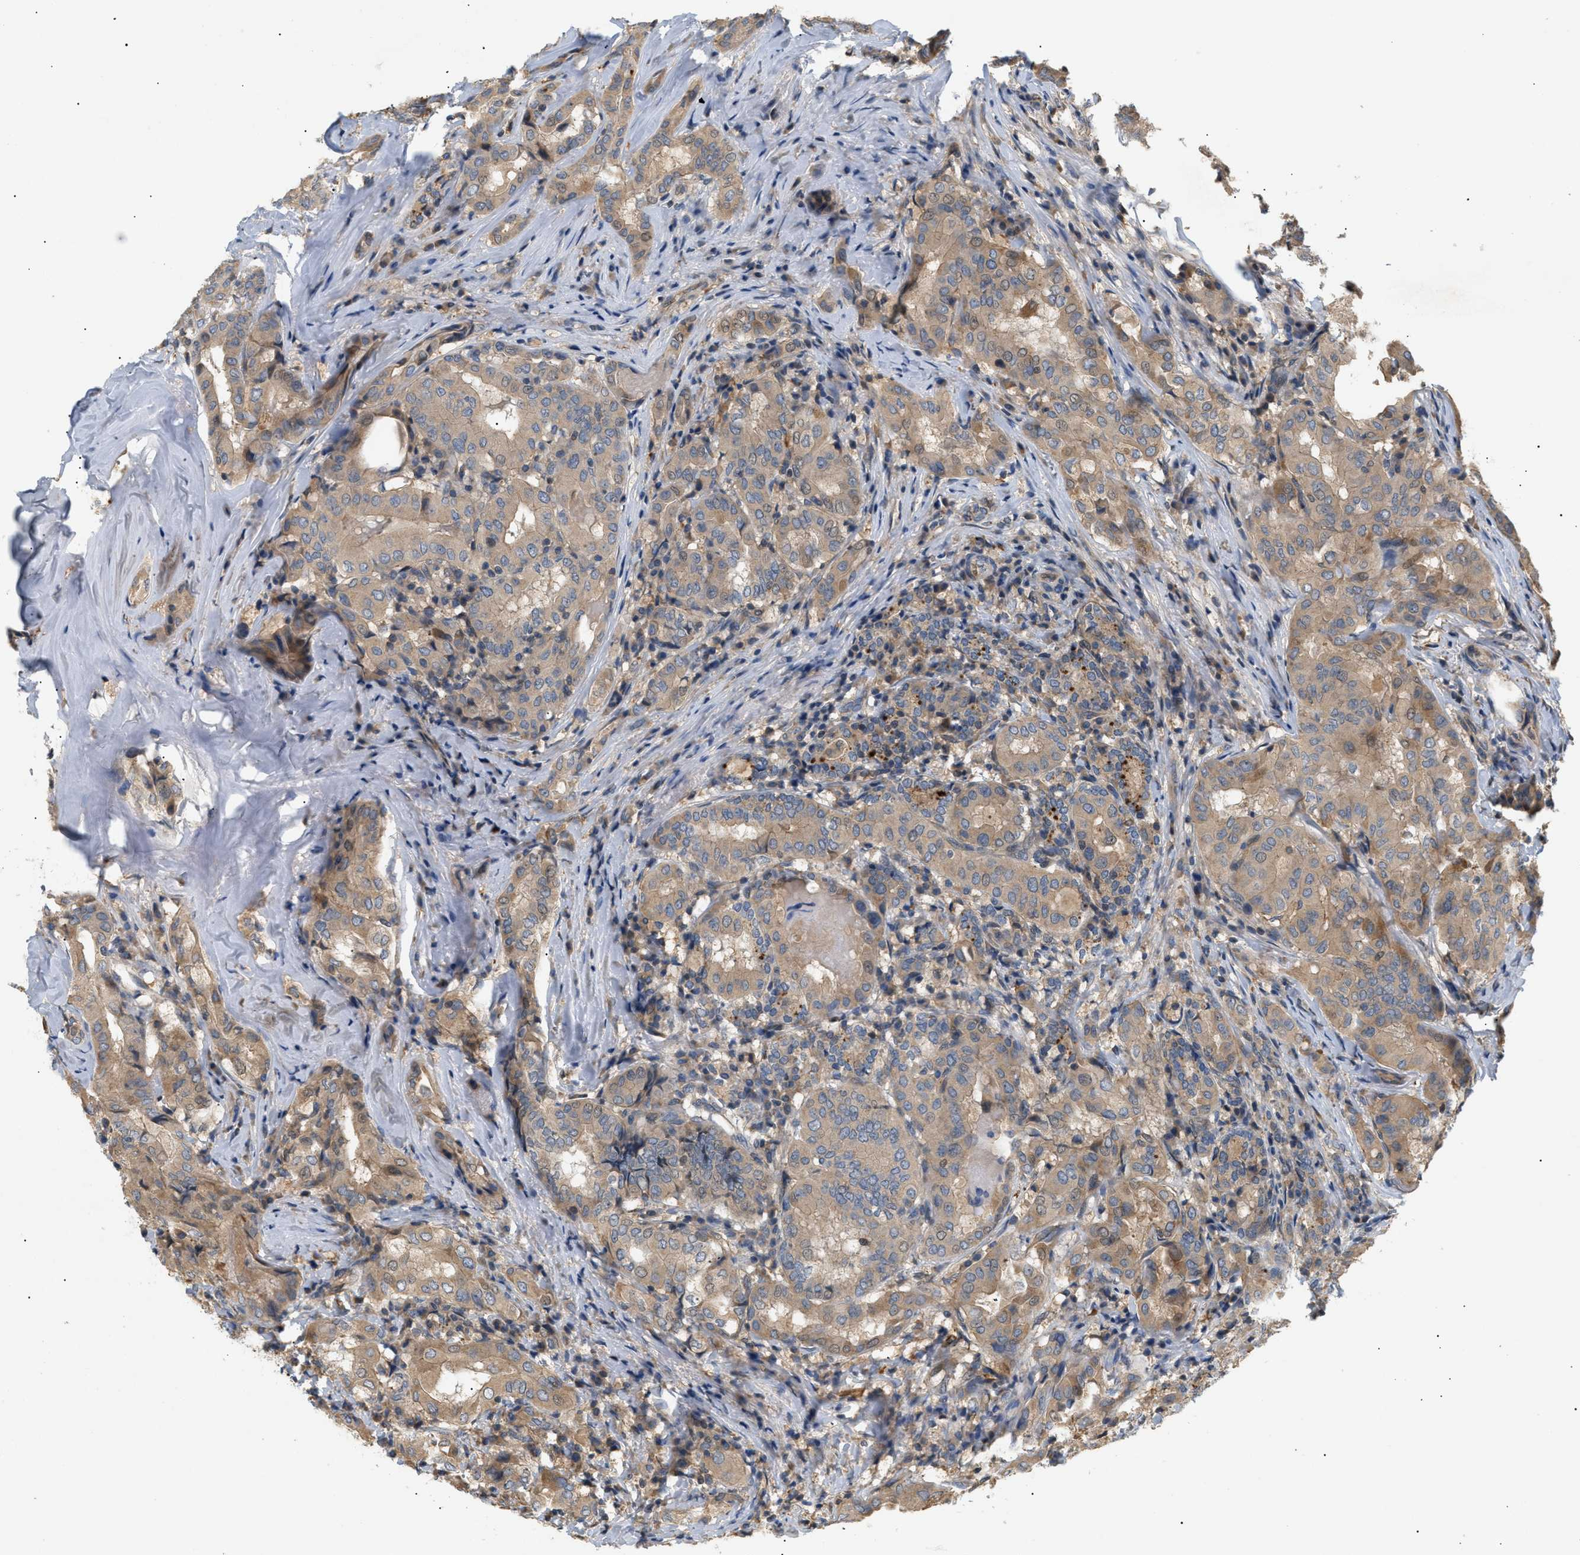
{"staining": {"intensity": "moderate", "quantity": ">75%", "location": "cytoplasmic/membranous"}, "tissue": "thyroid cancer", "cell_type": "Tumor cells", "image_type": "cancer", "snomed": [{"axis": "morphology", "description": "Papillary adenocarcinoma, NOS"}, {"axis": "topography", "description": "Thyroid gland"}], "caption": "Approximately >75% of tumor cells in thyroid cancer exhibit moderate cytoplasmic/membranous protein positivity as visualized by brown immunohistochemical staining.", "gene": "FARS2", "patient": {"sex": "female", "age": 42}}